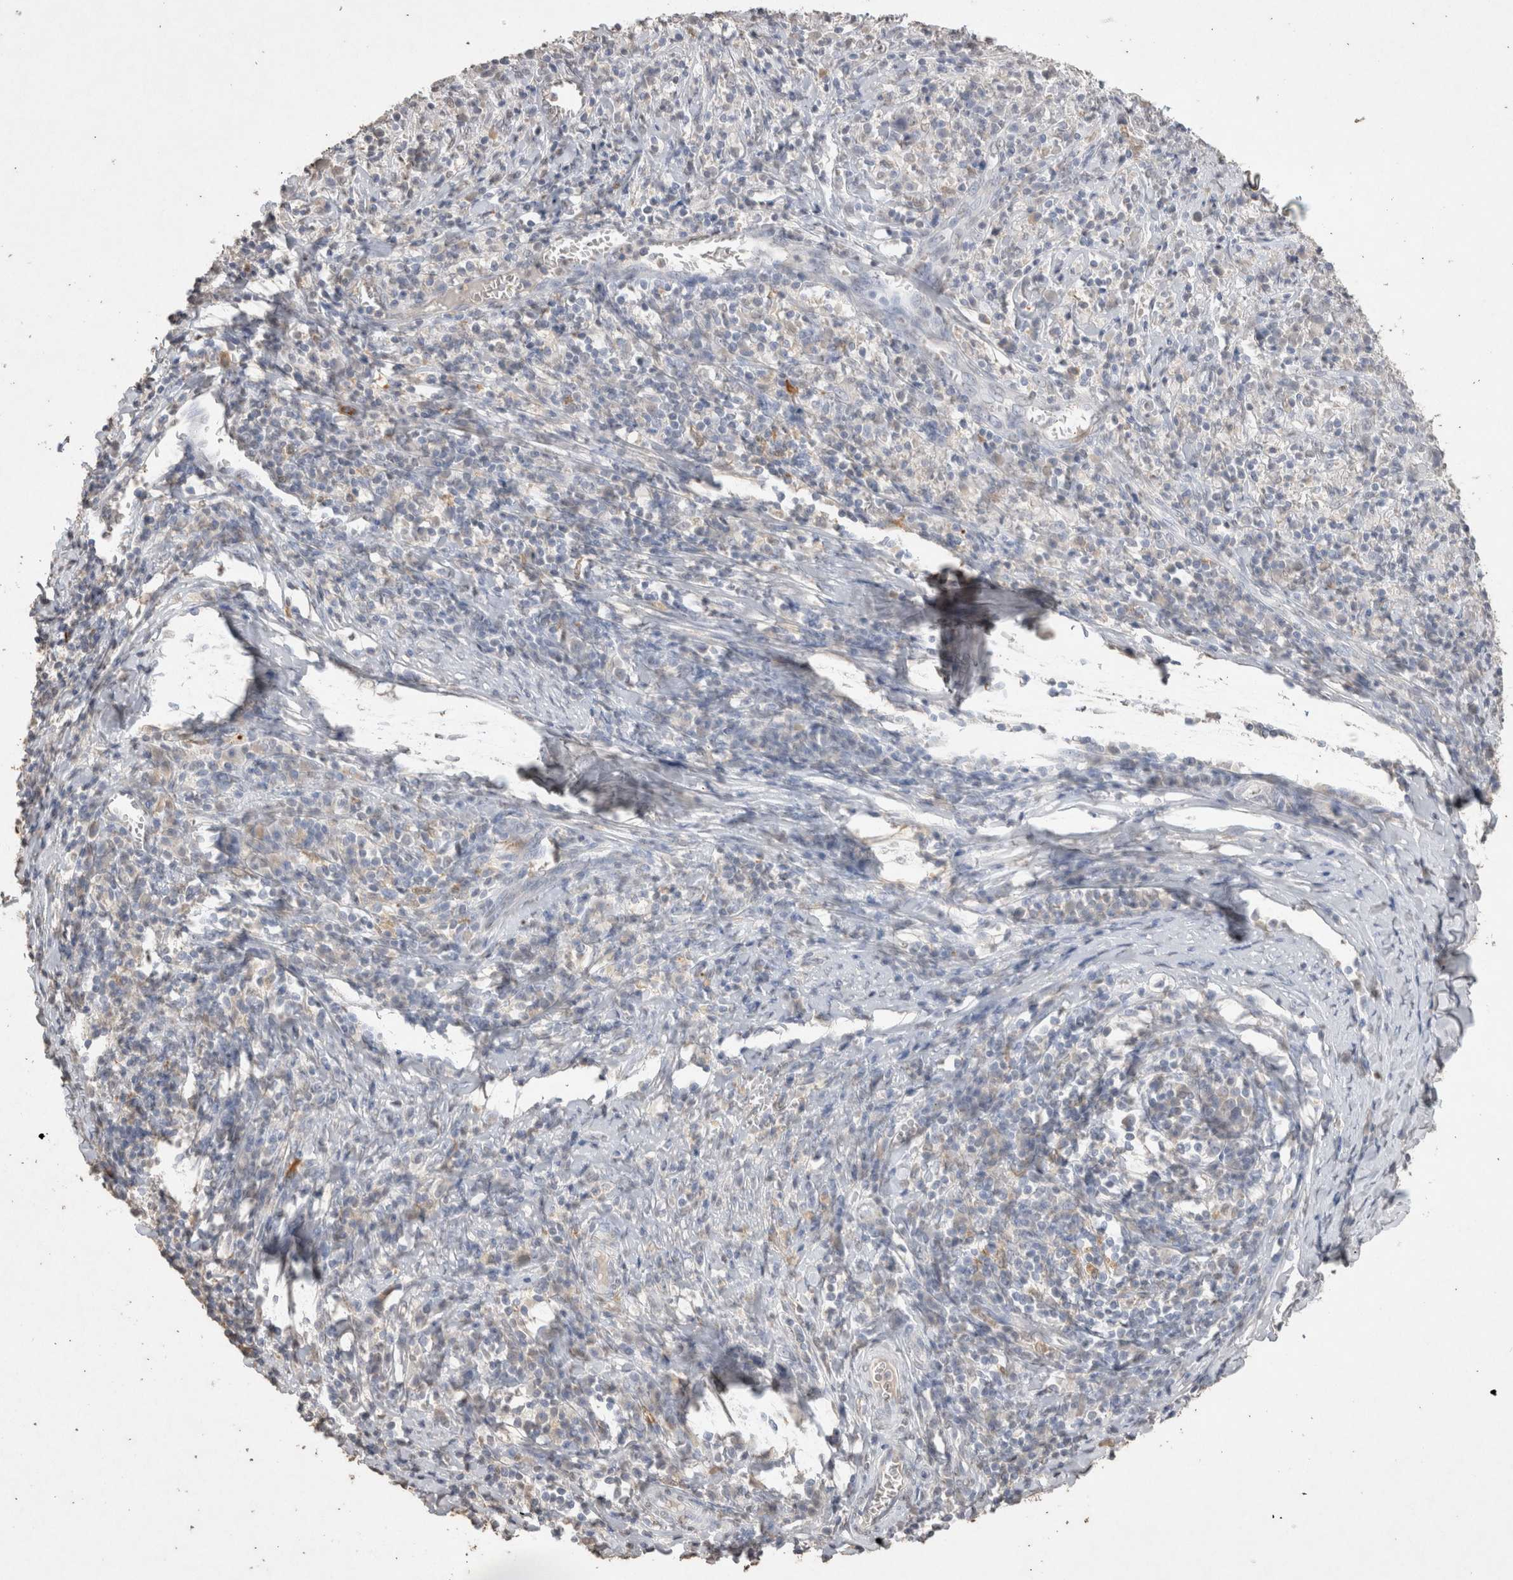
{"staining": {"intensity": "negative", "quantity": "none", "location": "none"}, "tissue": "cervical cancer", "cell_type": "Tumor cells", "image_type": "cancer", "snomed": [{"axis": "morphology", "description": "Squamous cell carcinoma, NOS"}, {"axis": "topography", "description": "Cervix"}], "caption": "An immunohistochemistry histopathology image of cervical cancer (squamous cell carcinoma) is shown. There is no staining in tumor cells of cervical cancer (squamous cell carcinoma). (Immunohistochemistry, brightfield microscopy, high magnification).", "gene": "LGALS2", "patient": {"sex": "female", "age": 46}}